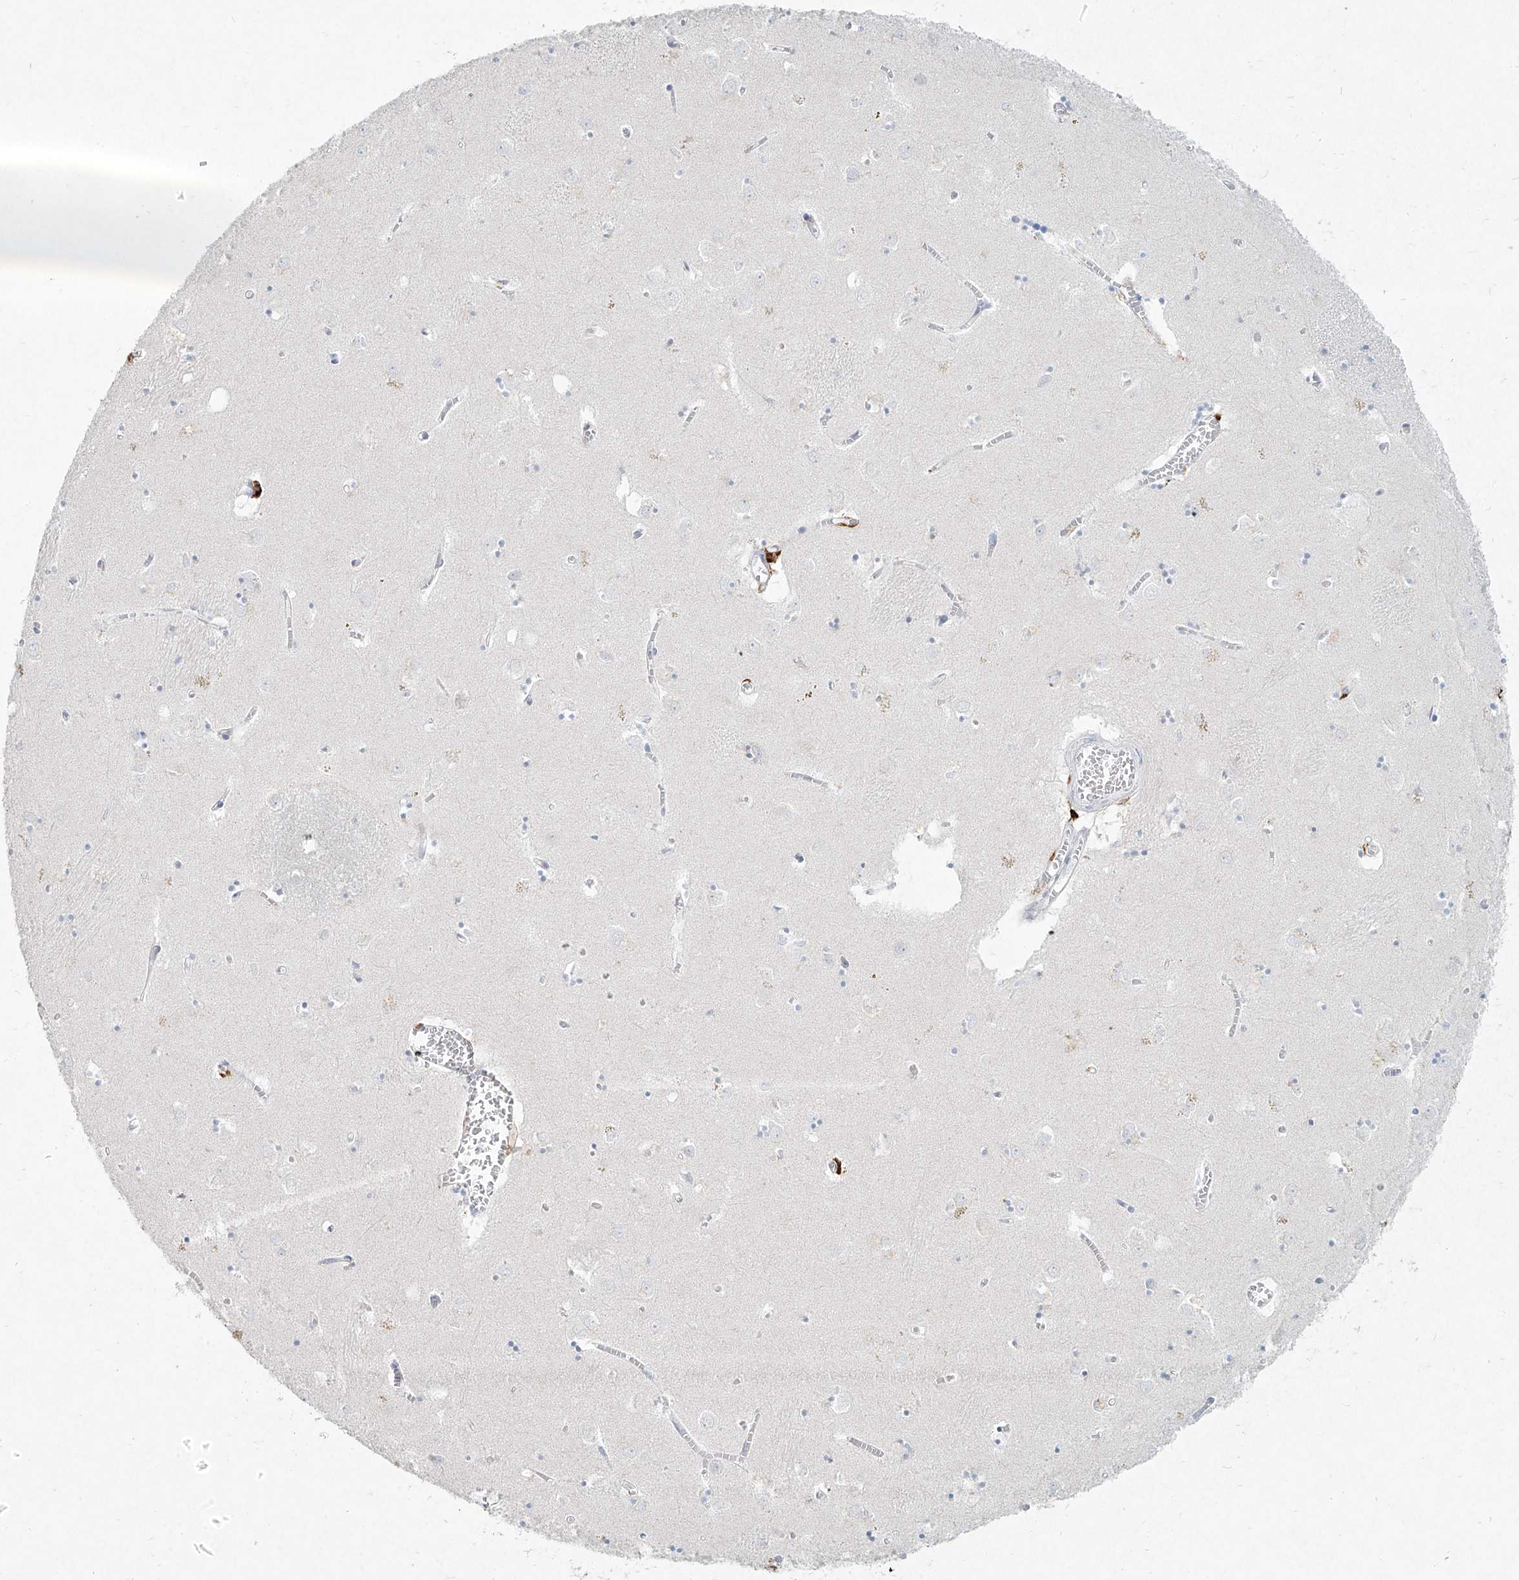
{"staining": {"intensity": "negative", "quantity": "none", "location": "none"}, "tissue": "caudate", "cell_type": "Glial cells", "image_type": "normal", "snomed": [{"axis": "morphology", "description": "Normal tissue, NOS"}, {"axis": "topography", "description": "Lateral ventricle wall"}], "caption": "This is an immunohistochemistry (IHC) micrograph of benign caudate. There is no positivity in glial cells.", "gene": "CD209", "patient": {"sex": "male", "age": 70}}